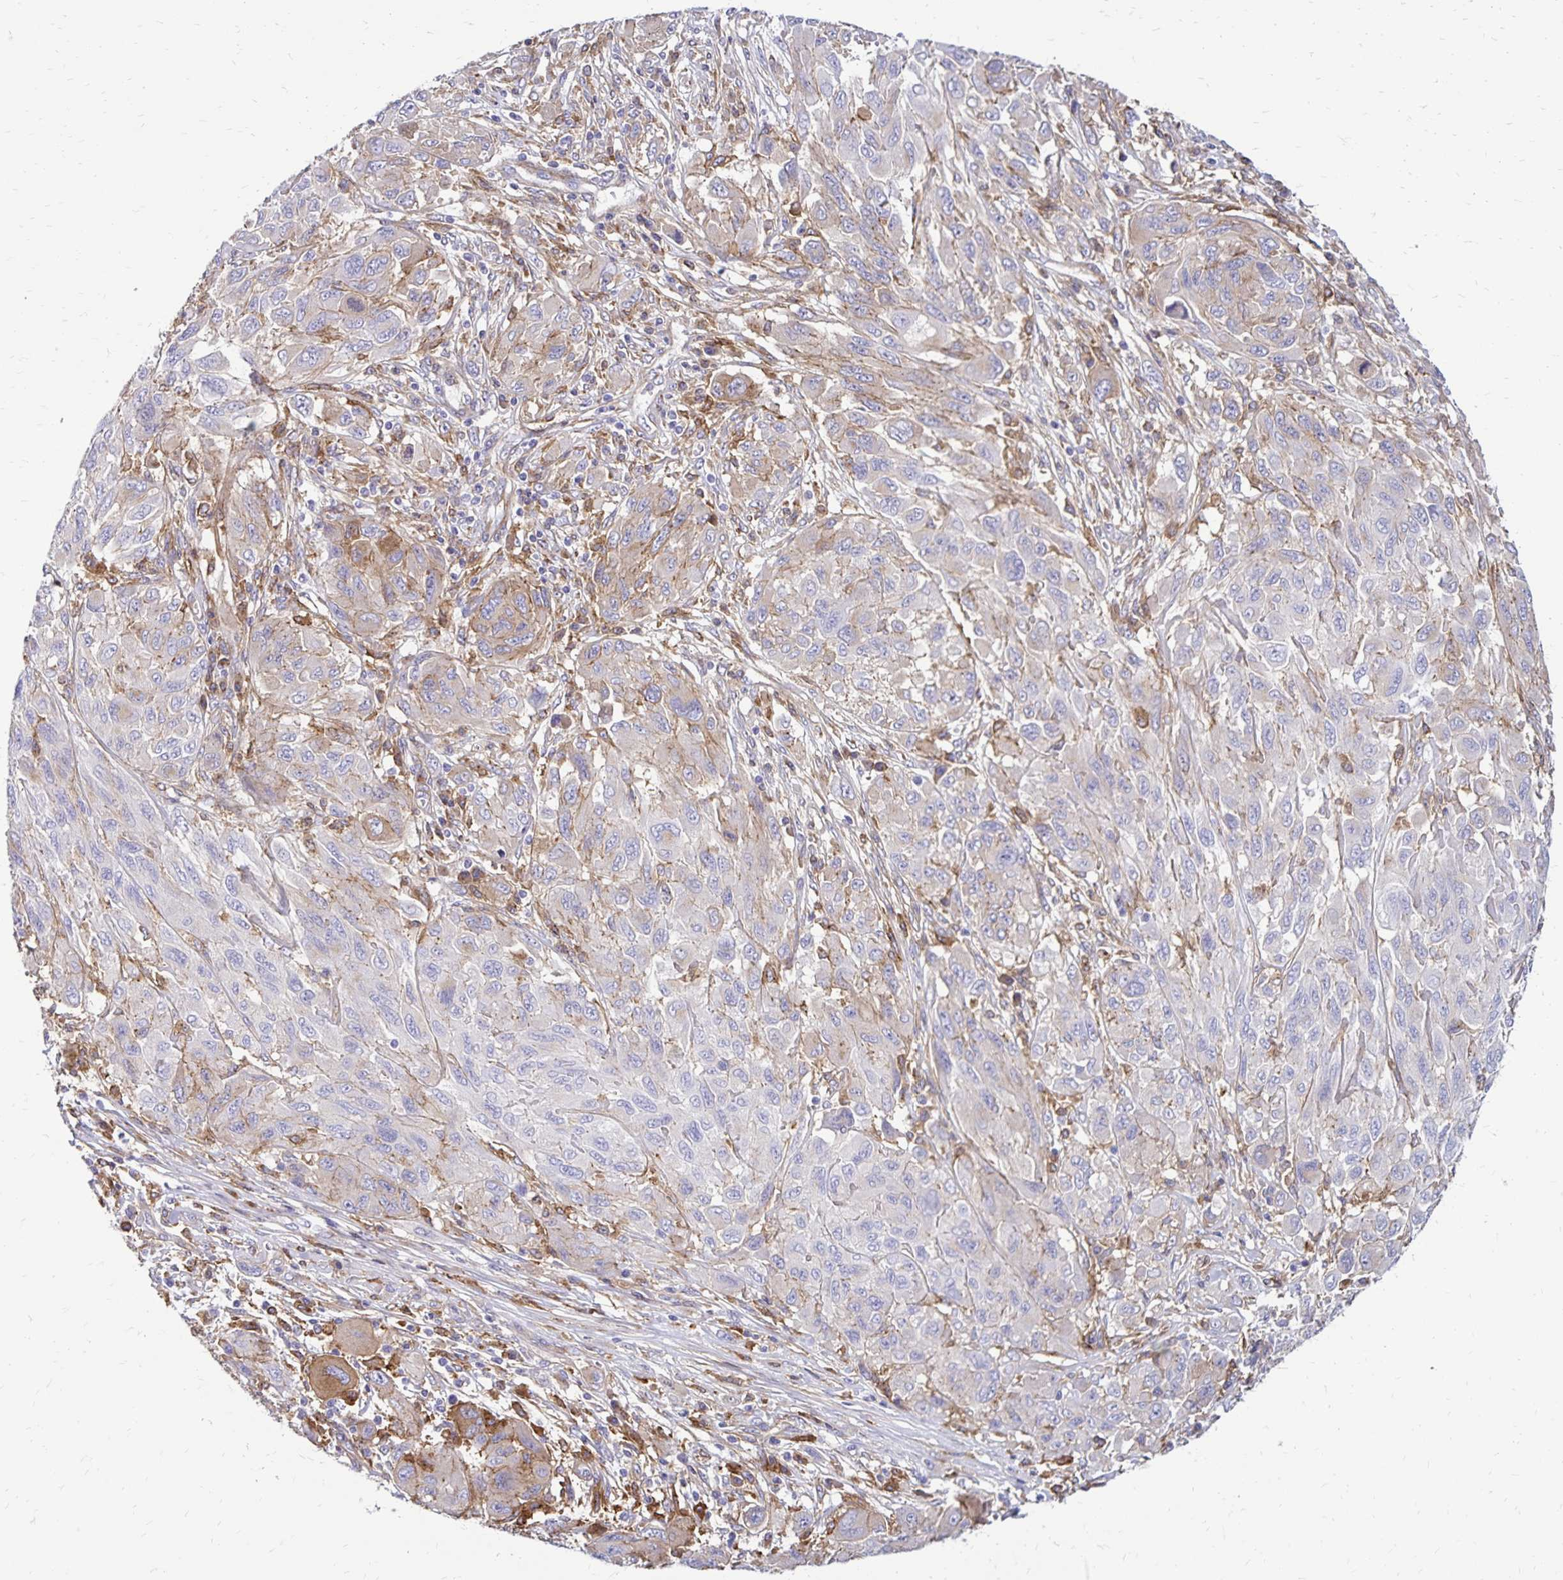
{"staining": {"intensity": "weak", "quantity": "<25%", "location": "cytoplasmic/membranous"}, "tissue": "melanoma", "cell_type": "Tumor cells", "image_type": "cancer", "snomed": [{"axis": "morphology", "description": "Malignant melanoma, NOS"}, {"axis": "topography", "description": "Skin"}], "caption": "IHC photomicrograph of neoplastic tissue: malignant melanoma stained with DAB (3,3'-diaminobenzidine) shows no significant protein staining in tumor cells.", "gene": "TNS3", "patient": {"sex": "female", "age": 91}}